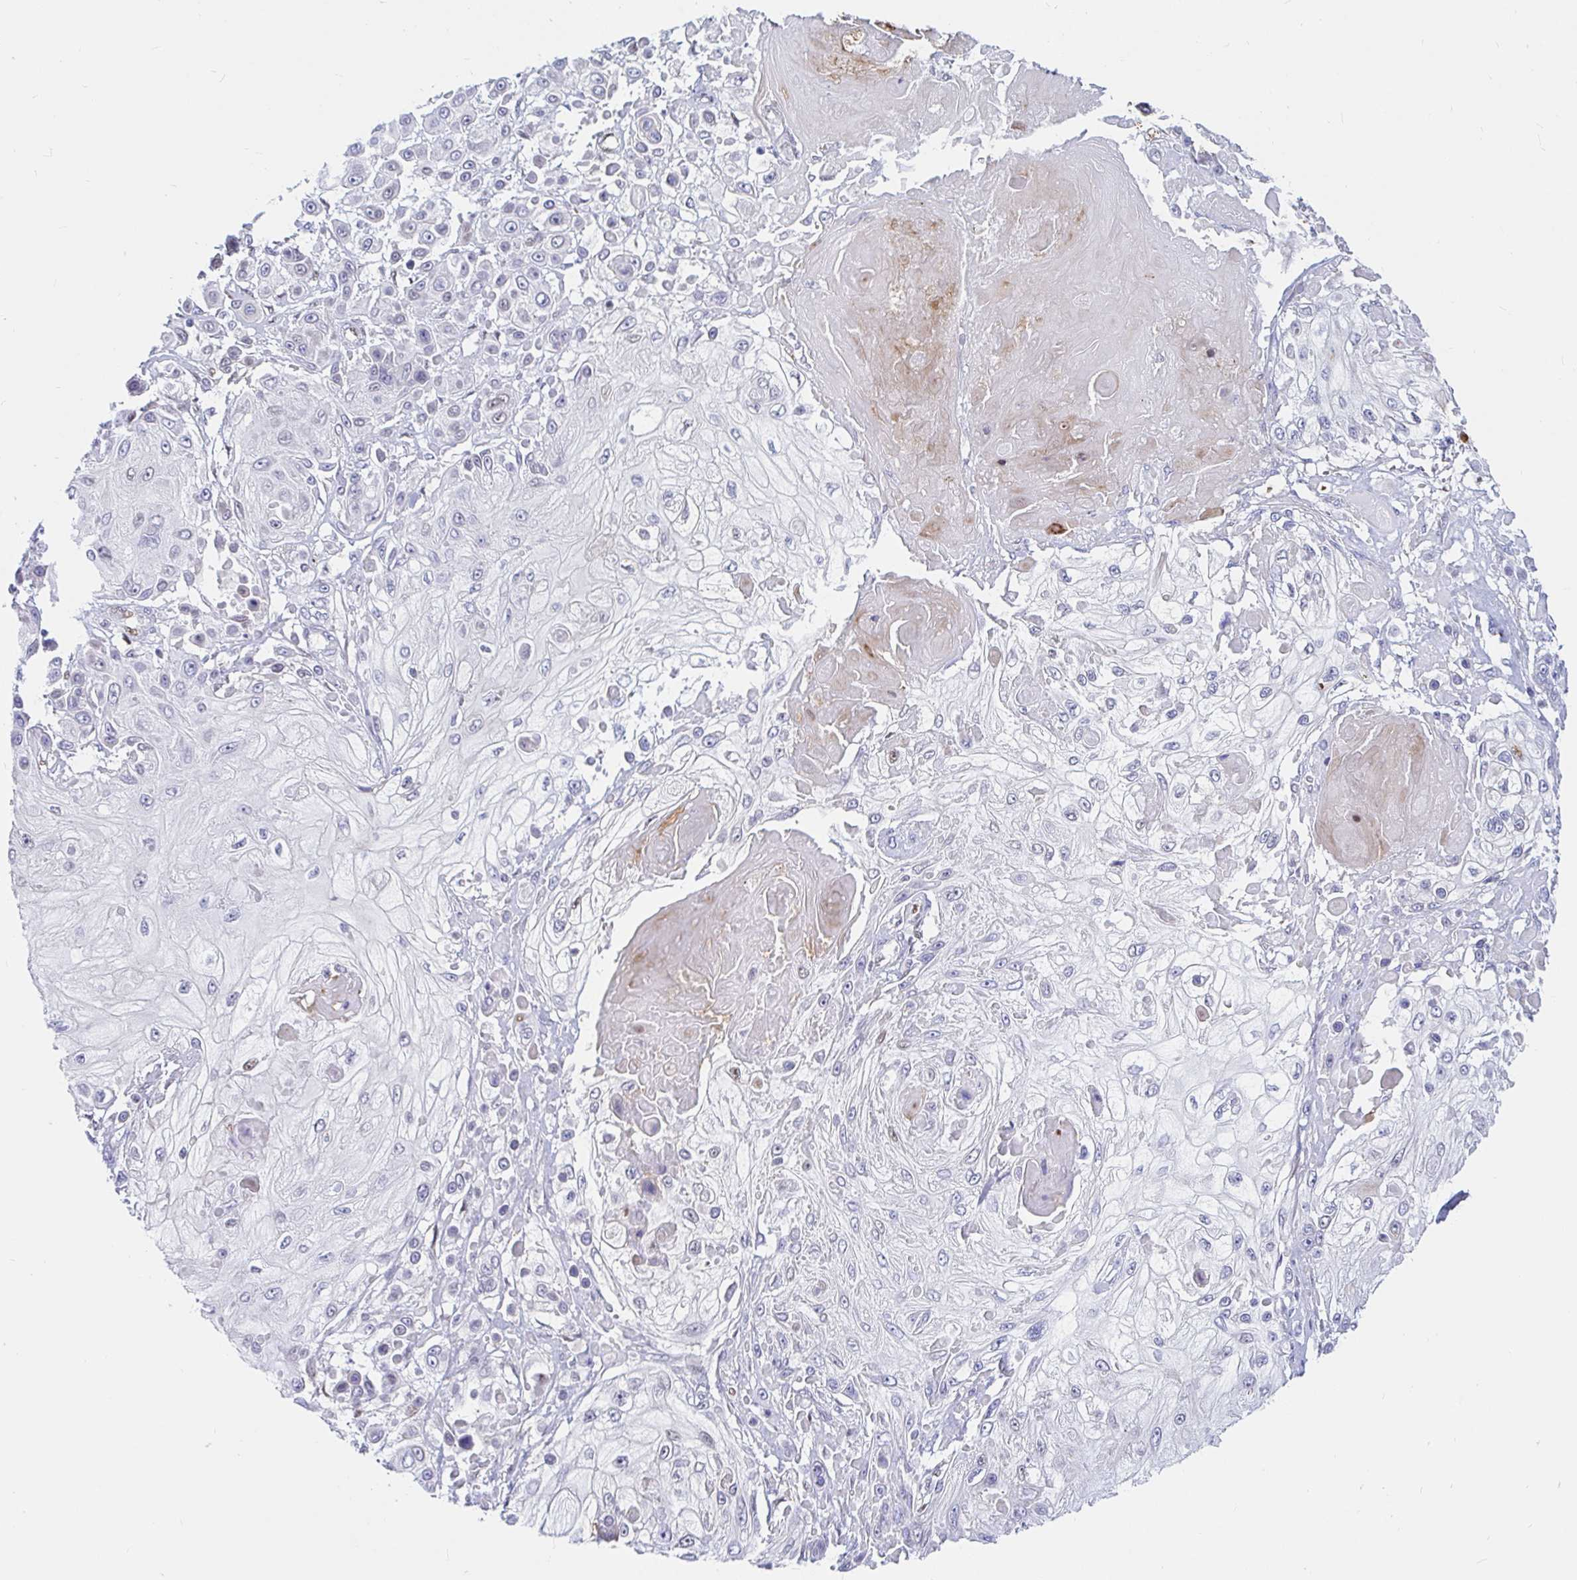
{"staining": {"intensity": "negative", "quantity": "none", "location": "none"}, "tissue": "skin cancer", "cell_type": "Tumor cells", "image_type": "cancer", "snomed": [{"axis": "morphology", "description": "Squamous cell carcinoma, NOS"}, {"axis": "topography", "description": "Skin"}], "caption": "Tumor cells show no significant protein staining in skin cancer.", "gene": "HINFP", "patient": {"sex": "male", "age": 67}}